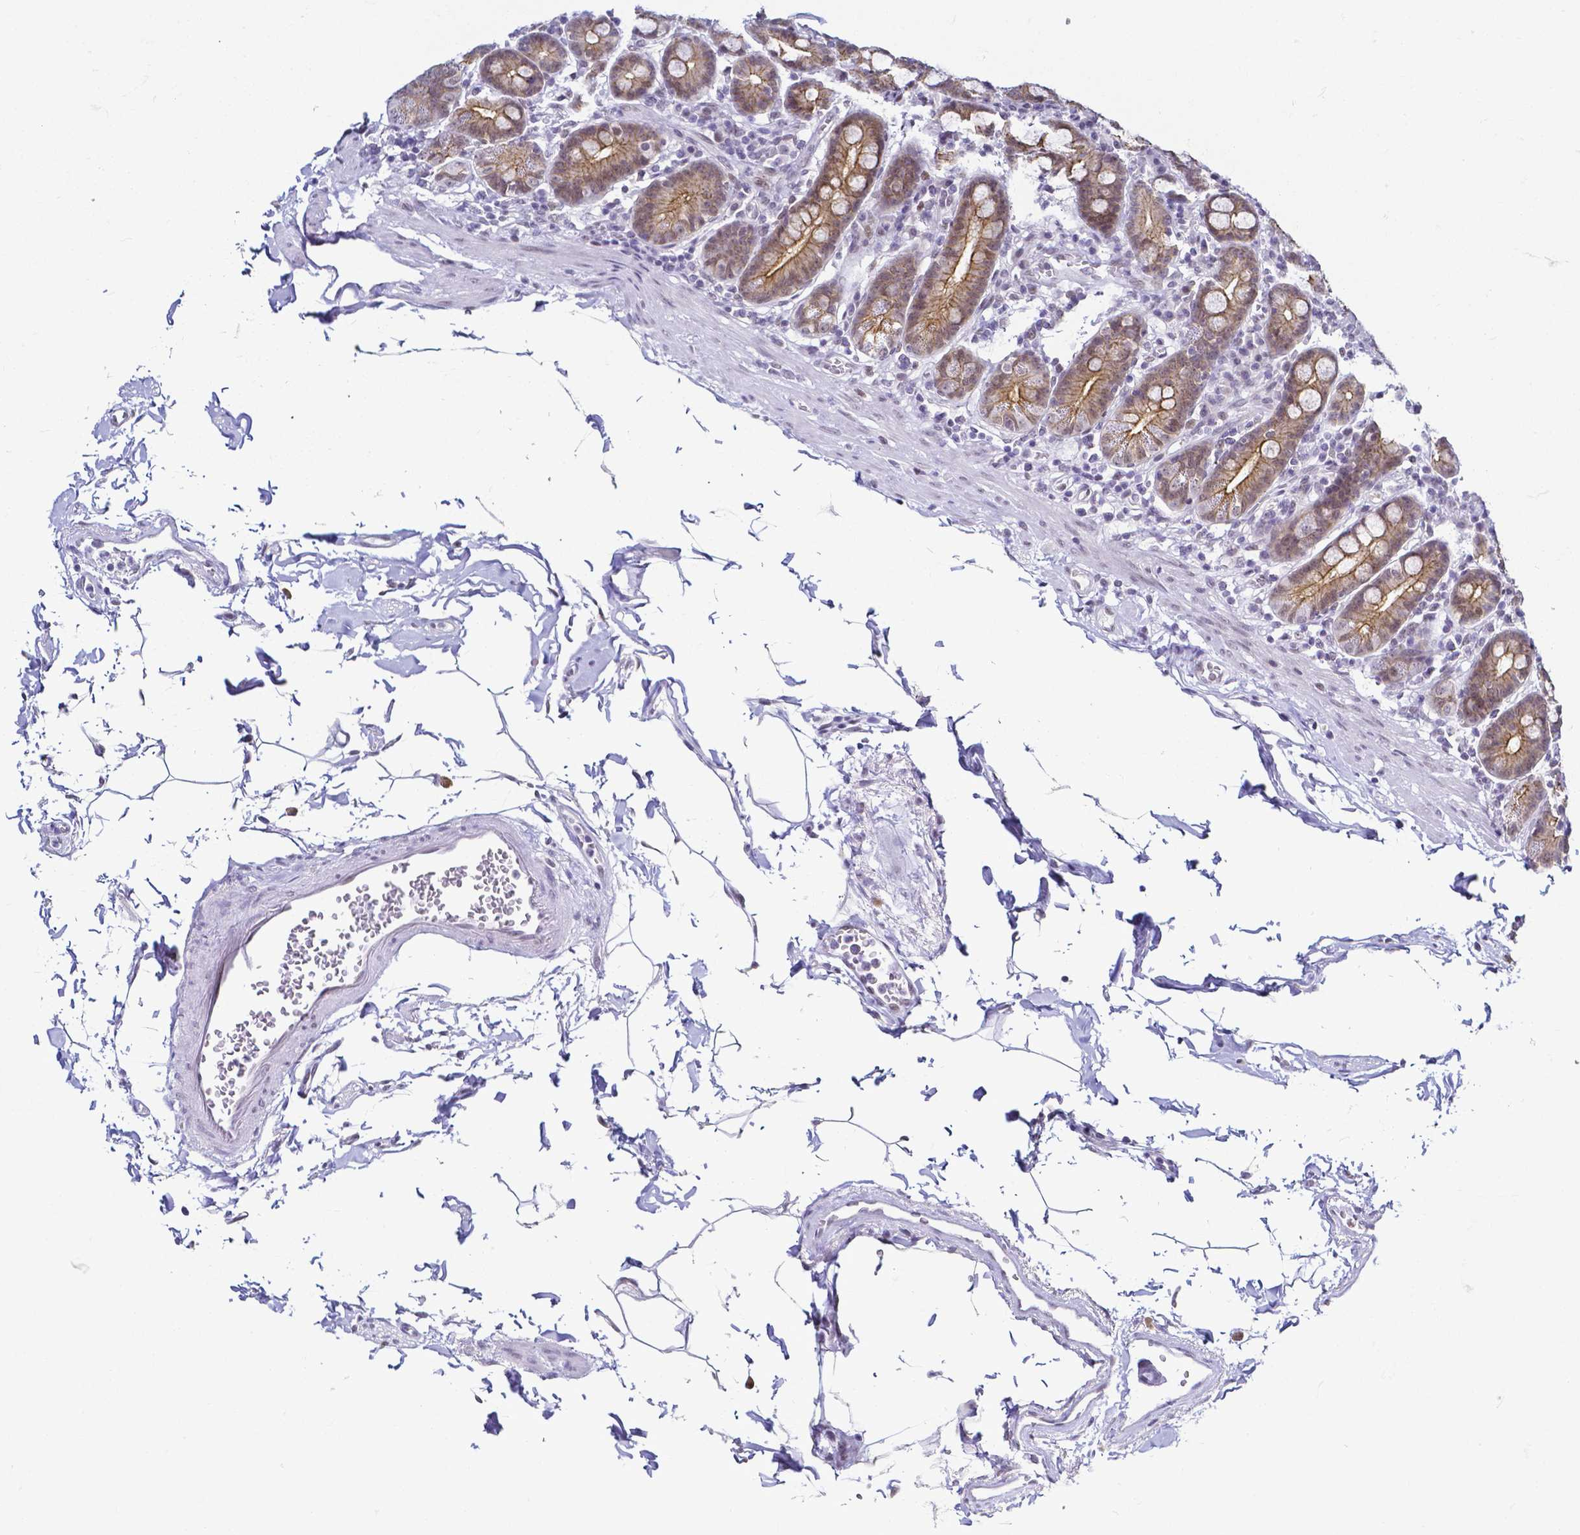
{"staining": {"intensity": "moderate", "quantity": ">75%", "location": "cytoplasmic/membranous"}, "tissue": "duodenum", "cell_type": "Glandular cells", "image_type": "normal", "snomed": [{"axis": "morphology", "description": "Normal tissue, NOS"}, {"axis": "topography", "description": "Pancreas"}, {"axis": "topography", "description": "Duodenum"}], "caption": "IHC photomicrograph of benign duodenum stained for a protein (brown), which reveals medium levels of moderate cytoplasmic/membranous expression in approximately >75% of glandular cells.", "gene": "FAM83G", "patient": {"sex": "male", "age": 59}}